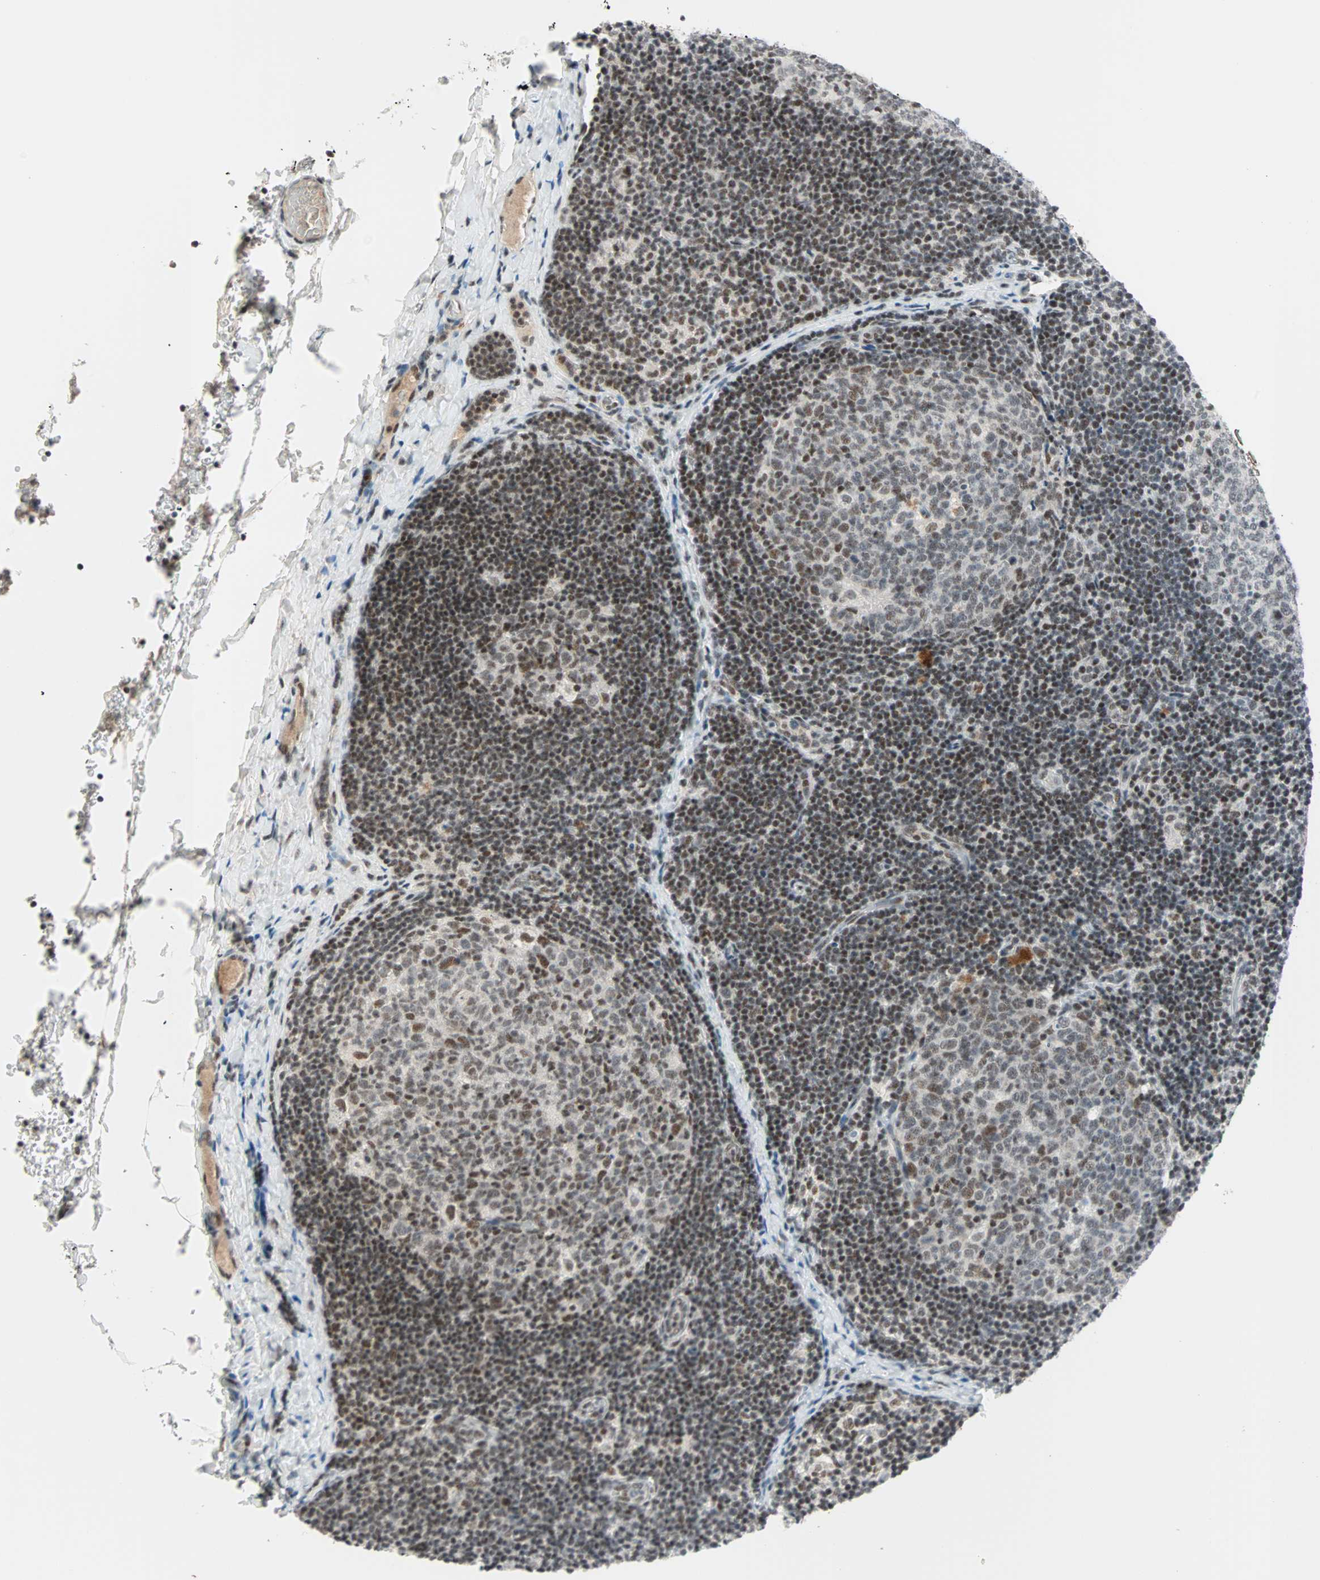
{"staining": {"intensity": "weak", "quantity": ">75%", "location": "nuclear"}, "tissue": "lymph node", "cell_type": "Germinal center cells", "image_type": "normal", "snomed": [{"axis": "morphology", "description": "Normal tissue, NOS"}, {"axis": "topography", "description": "Lymph node"}], "caption": "Benign lymph node was stained to show a protein in brown. There is low levels of weak nuclear staining in about >75% of germinal center cells. The staining is performed using DAB (3,3'-diaminobenzidine) brown chromogen to label protein expression. The nuclei are counter-stained blue using hematoxylin.", "gene": "SIN3A", "patient": {"sex": "female", "age": 14}}